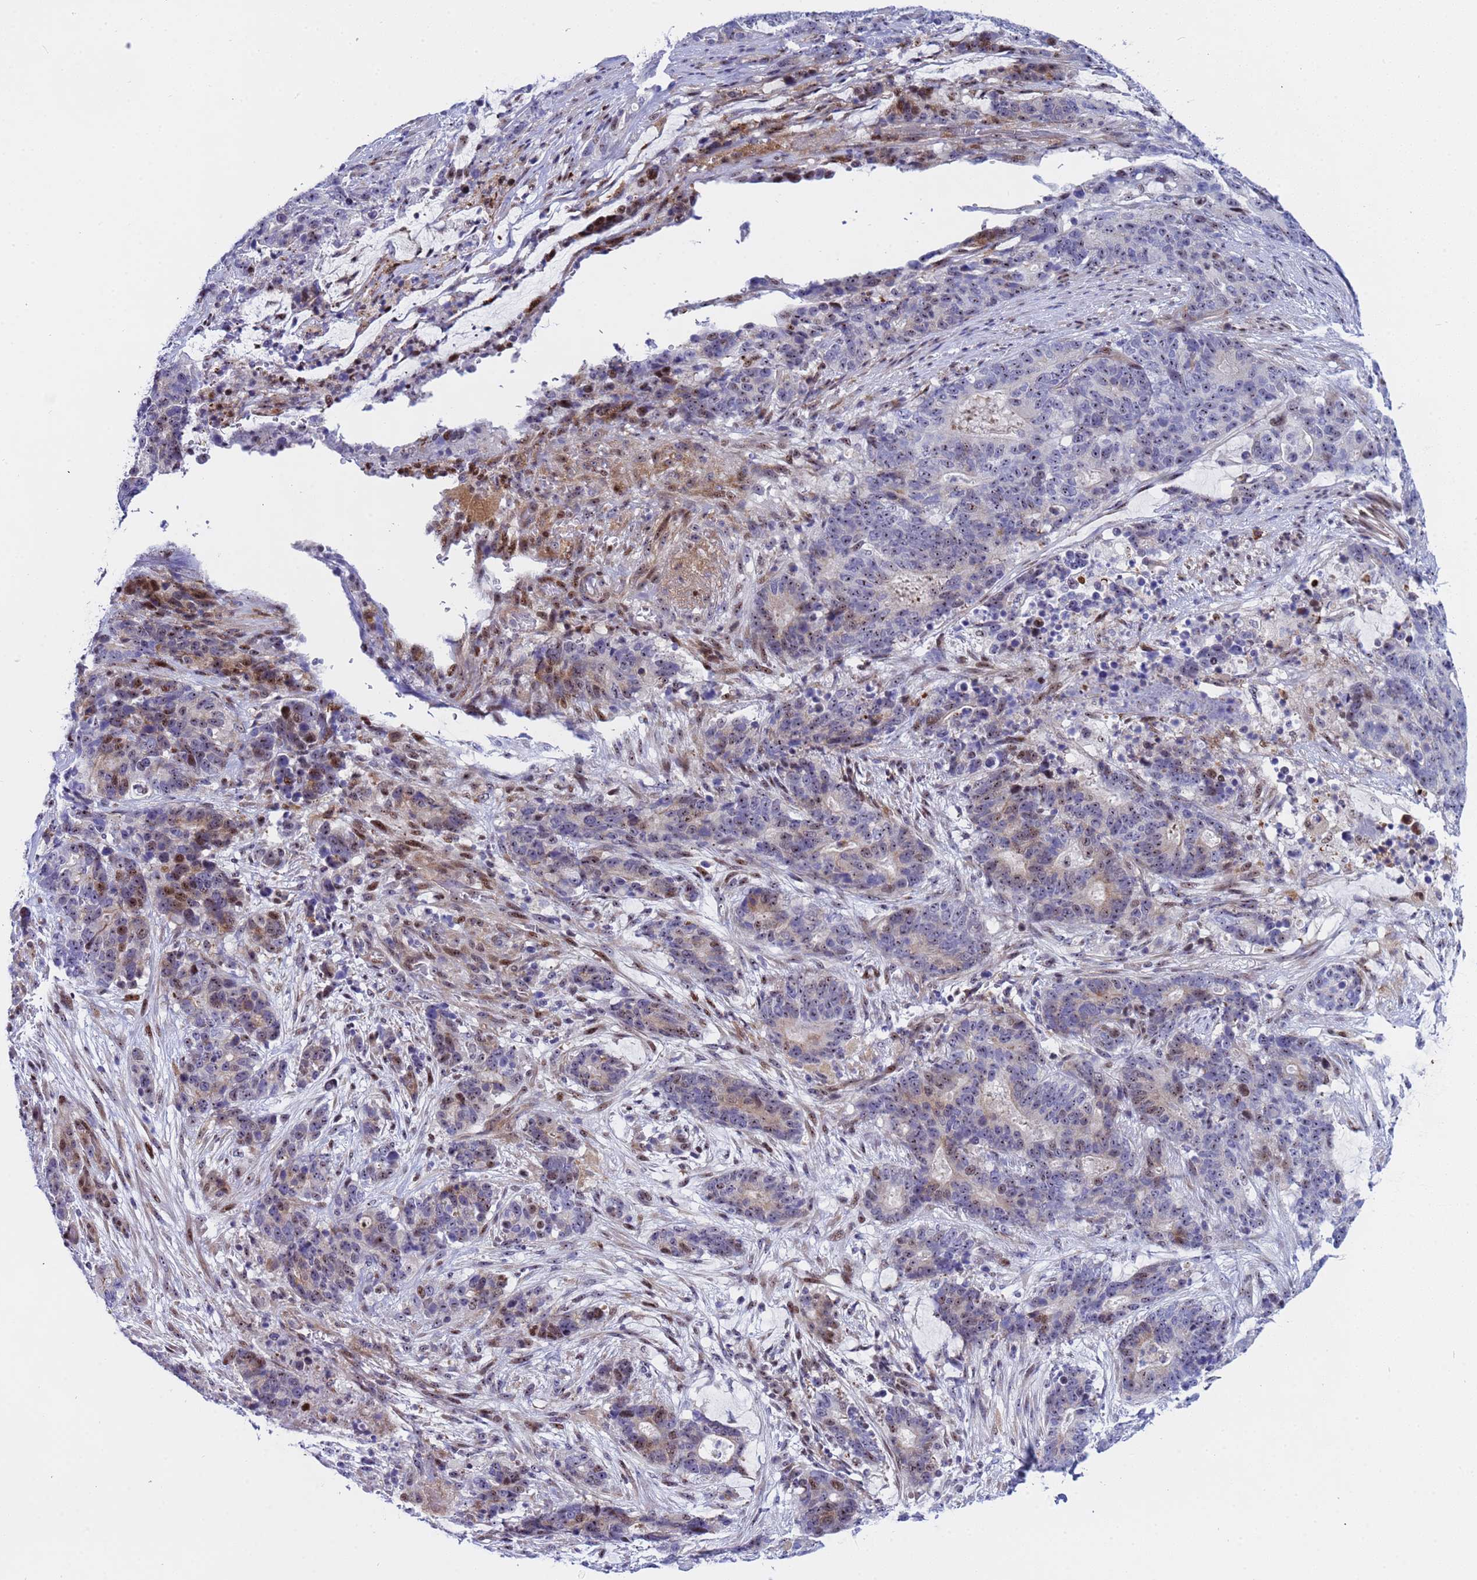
{"staining": {"intensity": "moderate", "quantity": "<25%", "location": "nuclear"}, "tissue": "stomach cancer", "cell_type": "Tumor cells", "image_type": "cancer", "snomed": [{"axis": "morphology", "description": "Adenocarcinoma, NOS"}, {"axis": "topography", "description": "Stomach"}], "caption": "The immunohistochemical stain shows moderate nuclear staining in tumor cells of stomach adenocarcinoma tissue.", "gene": "POP5", "patient": {"sex": "female", "age": 76}}